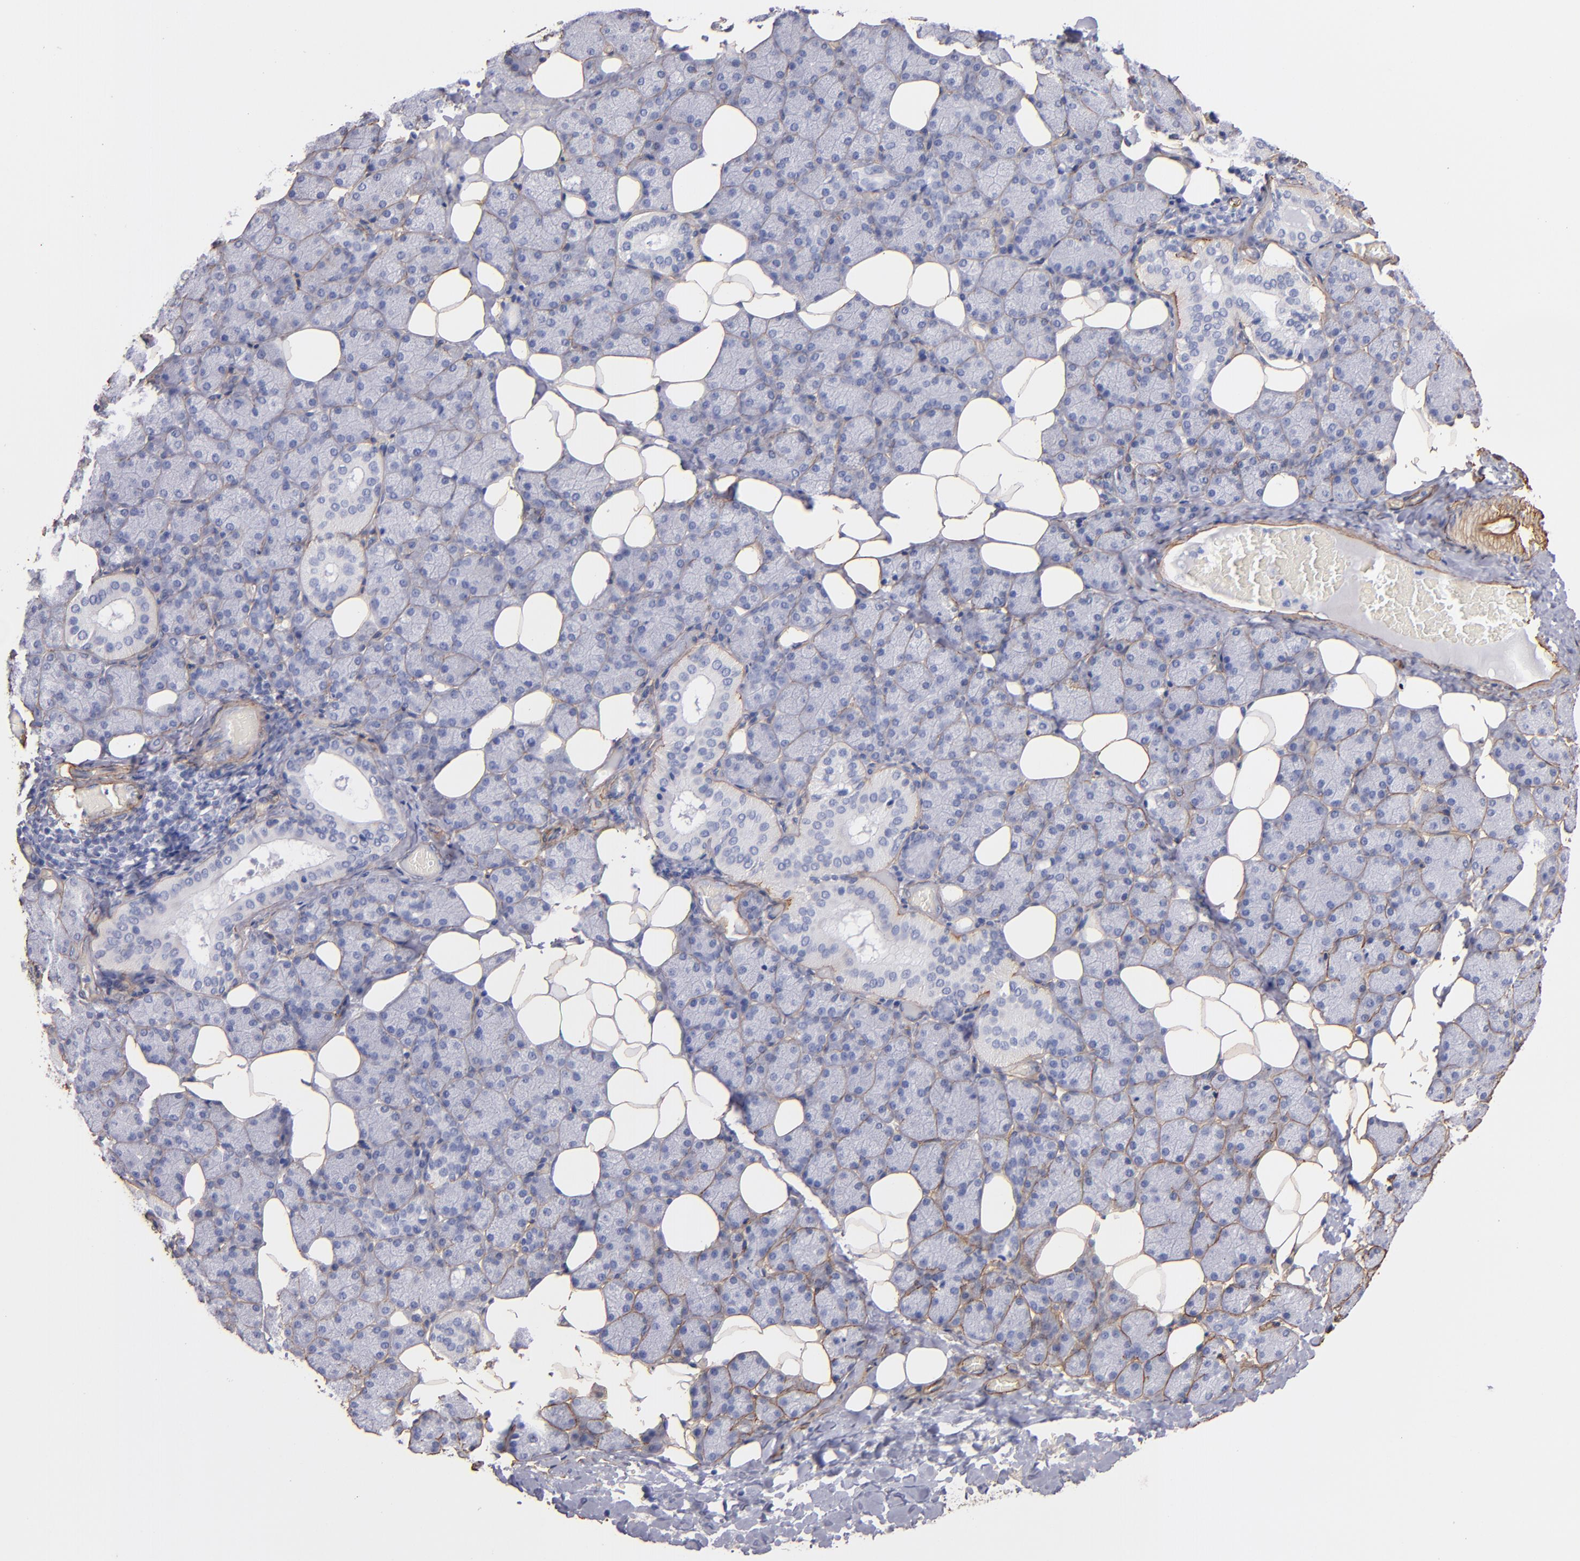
{"staining": {"intensity": "weak", "quantity": "25%-75%", "location": "cytoplasmic/membranous"}, "tissue": "salivary gland", "cell_type": "Glandular cells", "image_type": "normal", "snomed": [{"axis": "morphology", "description": "Normal tissue, NOS"}, {"axis": "topography", "description": "Lymph node"}, {"axis": "topography", "description": "Salivary gland"}], "caption": "Protein expression by immunohistochemistry exhibits weak cytoplasmic/membranous positivity in about 25%-75% of glandular cells in normal salivary gland. (Brightfield microscopy of DAB IHC at high magnification).", "gene": "LAMC1", "patient": {"sex": "male", "age": 8}}